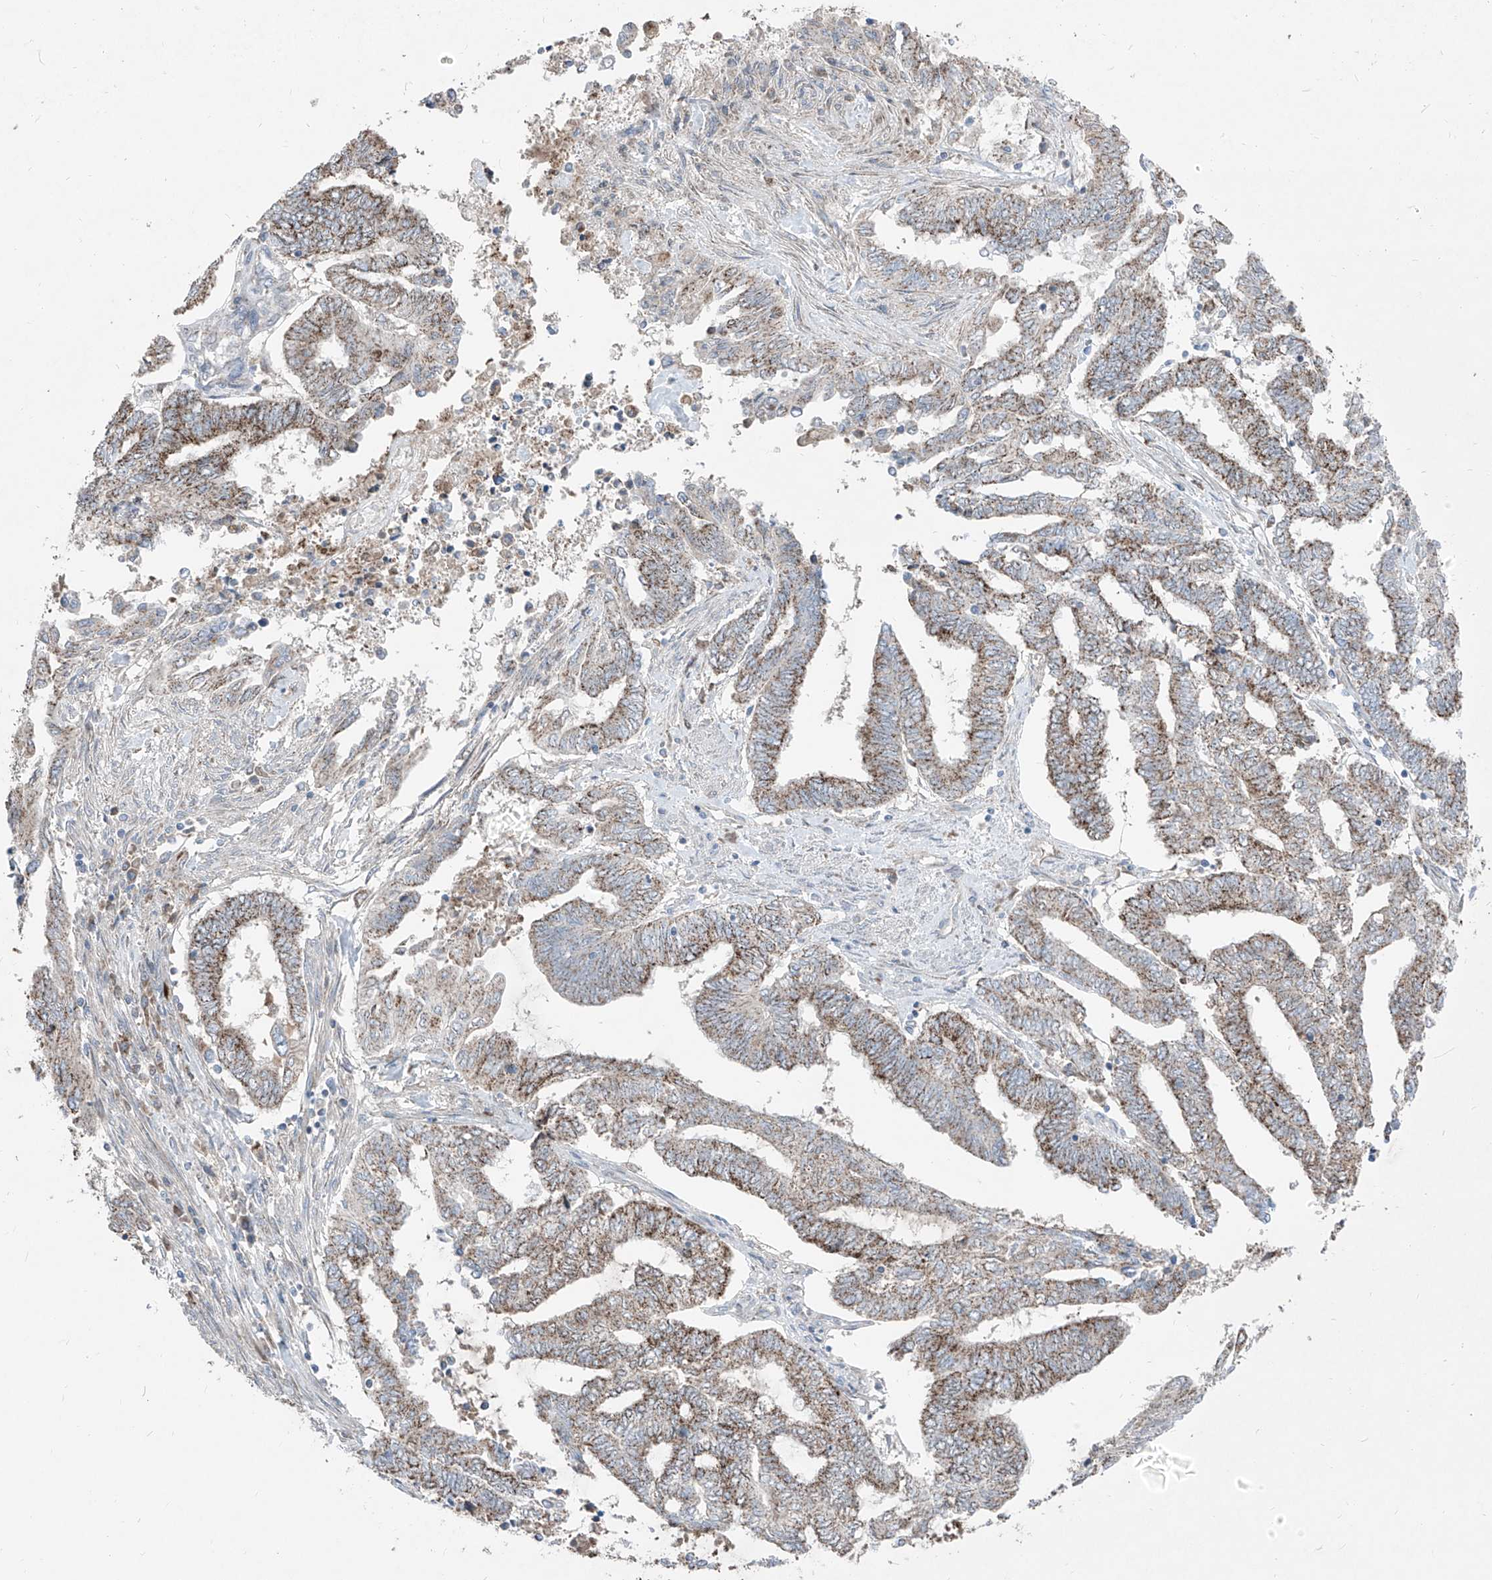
{"staining": {"intensity": "moderate", "quantity": ">75%", "location": "cytoplasmic/membranous"}, "tissue": "endometrial cancer", "cell_type": "Tumor cells", "image_type": "cancer", "snomed": [{"axis": "morphology", "description": "Adenocarcinoma, NOS"}, {"axis": "topography", "description": "Uterus"}, {"axis": "topography", "description": "Endometrium"}], "caption": "Tumor cells display medium levels of moderate cytoplasmic/membranous expression in about >75% of cells in endometrial cancer. (Stains: DAB (3,3'-diaminobenzidine) in brown, nuclei in blue, Microscopy: brightfield microscopy at high magnification).", "gene": "ABCD3", "patient": {"sex": "female", "age": 70}}